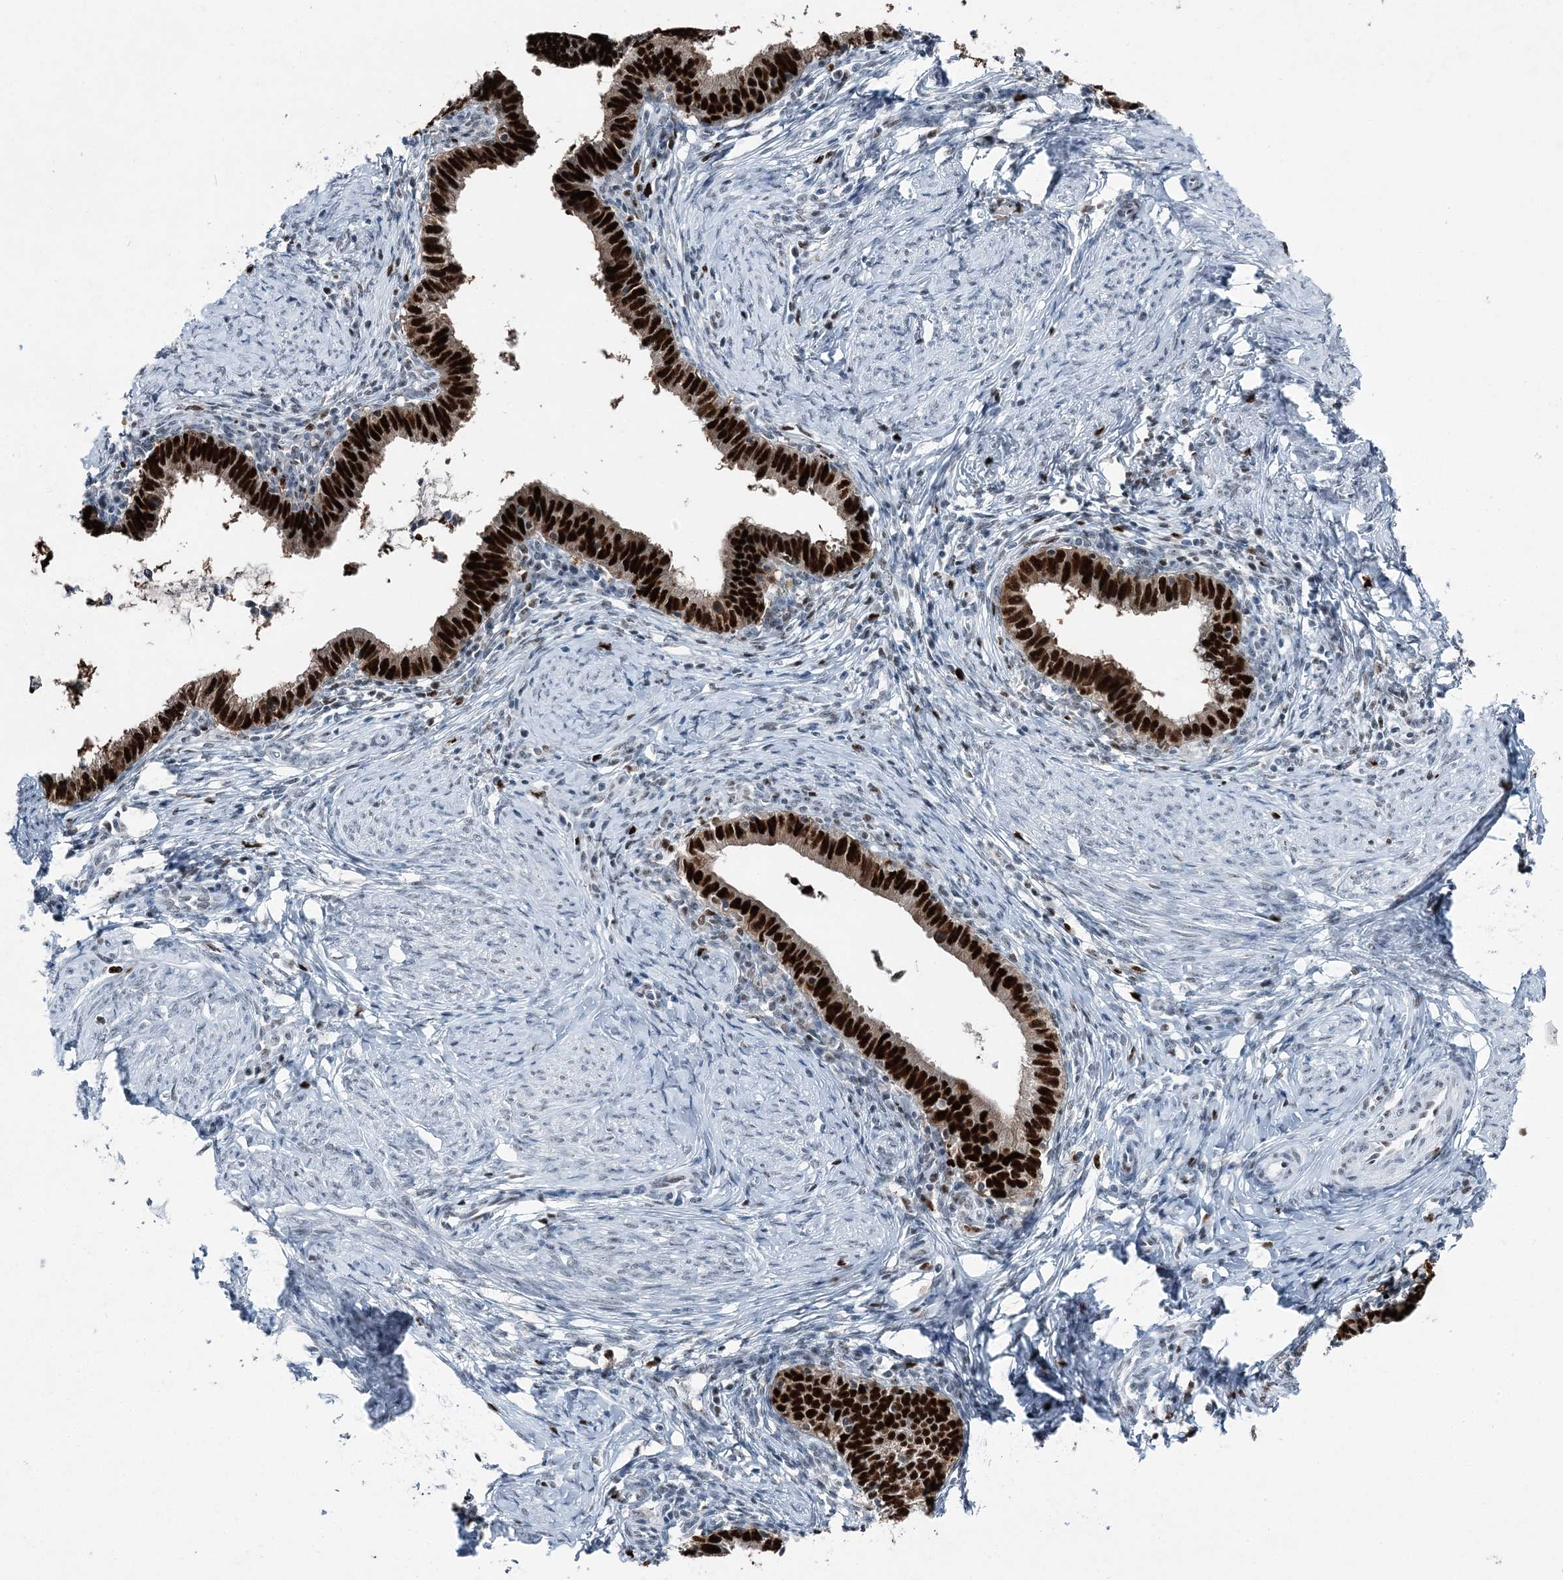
{"staining": {"intensity": "strong", "quantity": ">75%", "location": "nuclear"}, "tissue": "cervical cancer", "cell_type": "Tumor cells", "image_type": "cancer", "snomed": [{"axis": "morphology", "description": "Adenocarcinoma, NOS"}, {"axis": "topography", "description": "Cervix"}], "caption": "Adenocarcinoma (cervical) stained with a brown dye displays strong nuclear positive positivity in approximately >75% of tumor cells.", "gene": "HAT1", "patient": {"sex": "female", "age": 36}}